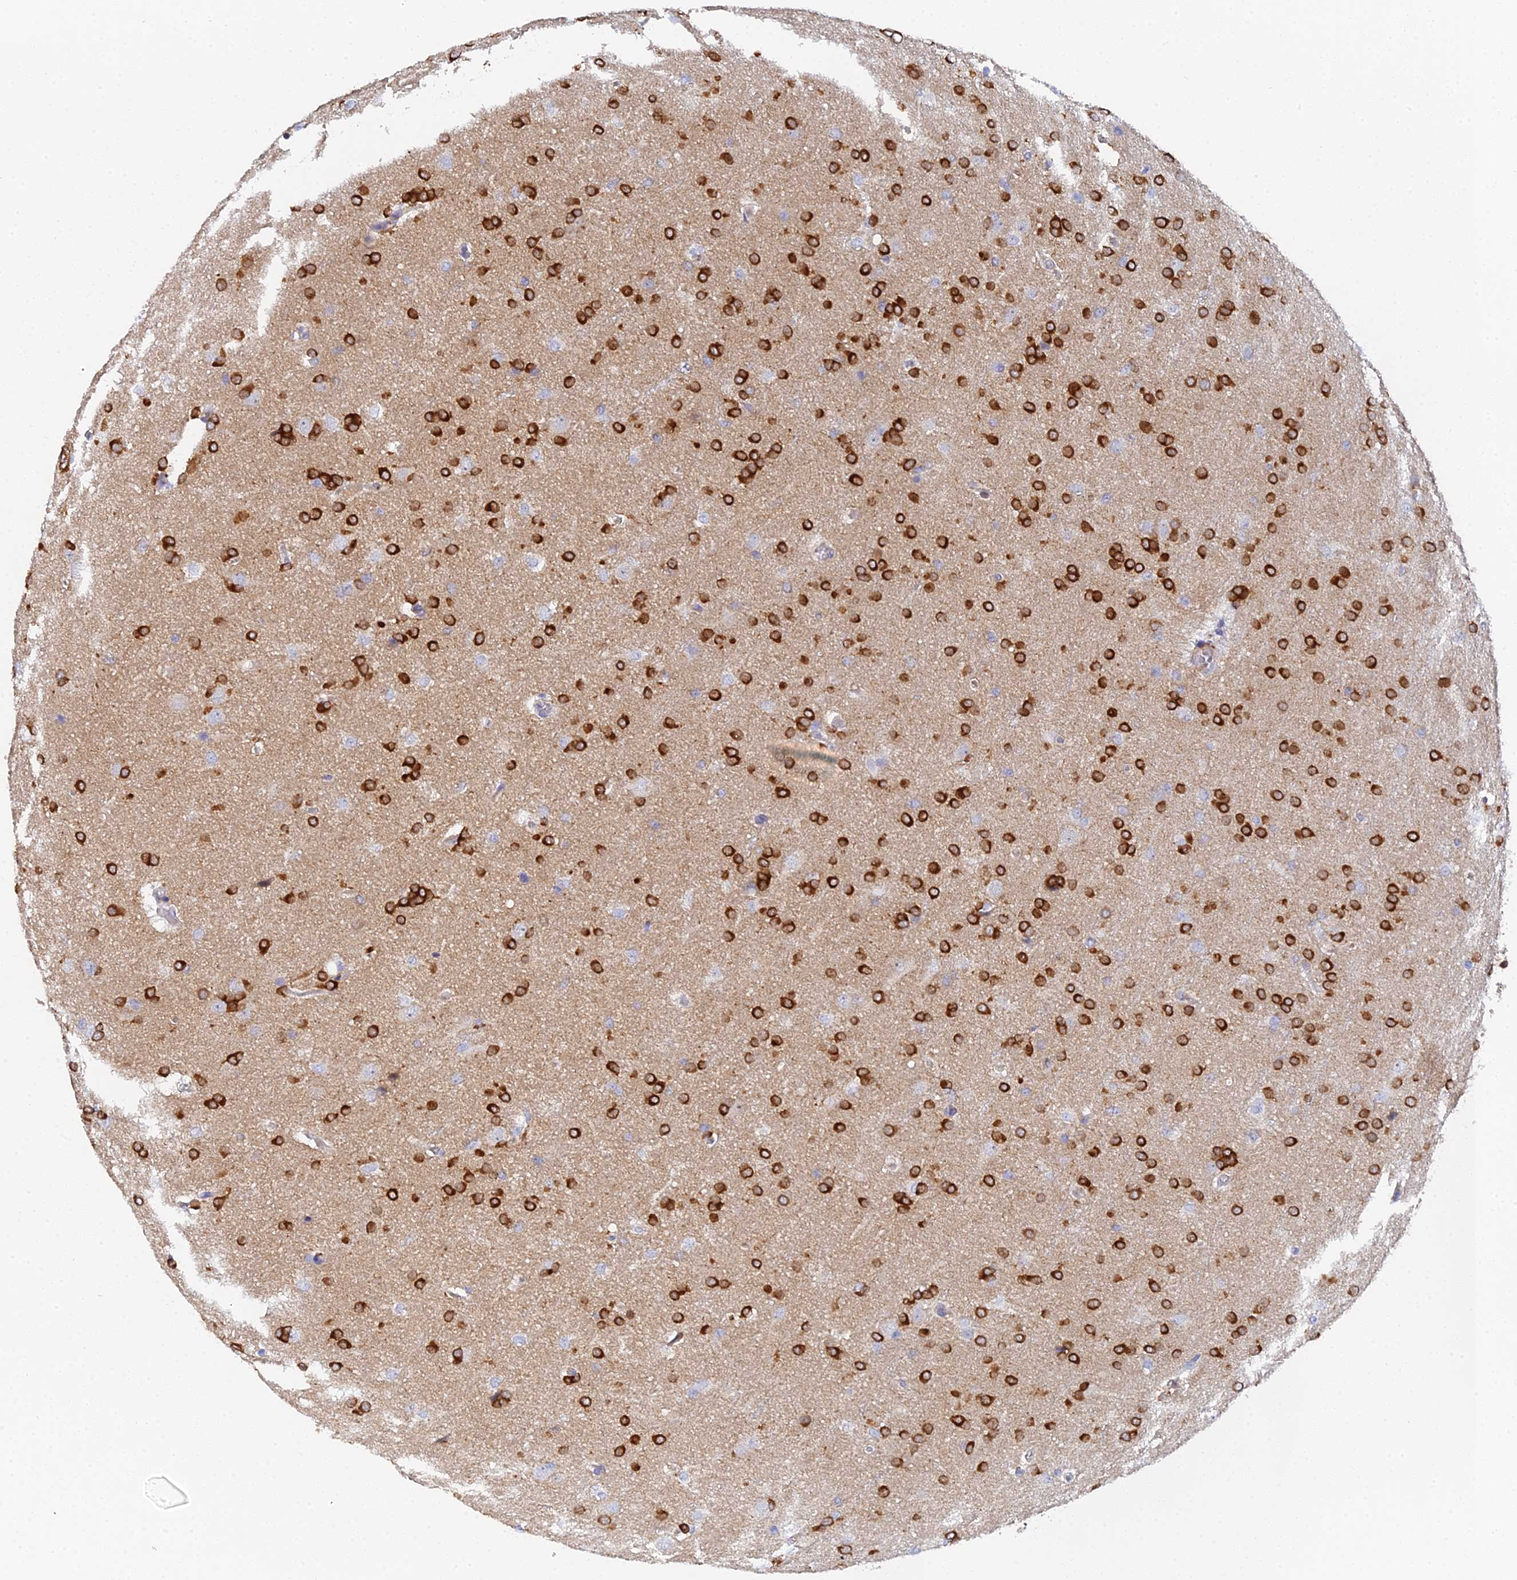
{"staining": {"intensity": "strong", "quantity": ">75%", "location": "cytoplasmic/membranous"}, "tissue": "glioma", "cell_type": "Tumor cells", "image_type": "cancer", "snomed": [{"axis": "morphology", "description": "Glioma, malignant, Low grade"}, {"axis": "topography", "description": "Brain"}], "caption": "The histopathology image demonstrates immunohistochemical staining of glioma. There is strong cytoplasmic/membranous staining is present in about >75% of tumor cells. The staining was performed using DAB to visualize the protein expression in brown, while the nuclei were stained in blue with hematoxylin (Magnification: 20x).", "gene": "ENSG00000268674", "patient": {"sex": "female", "age": 32}}